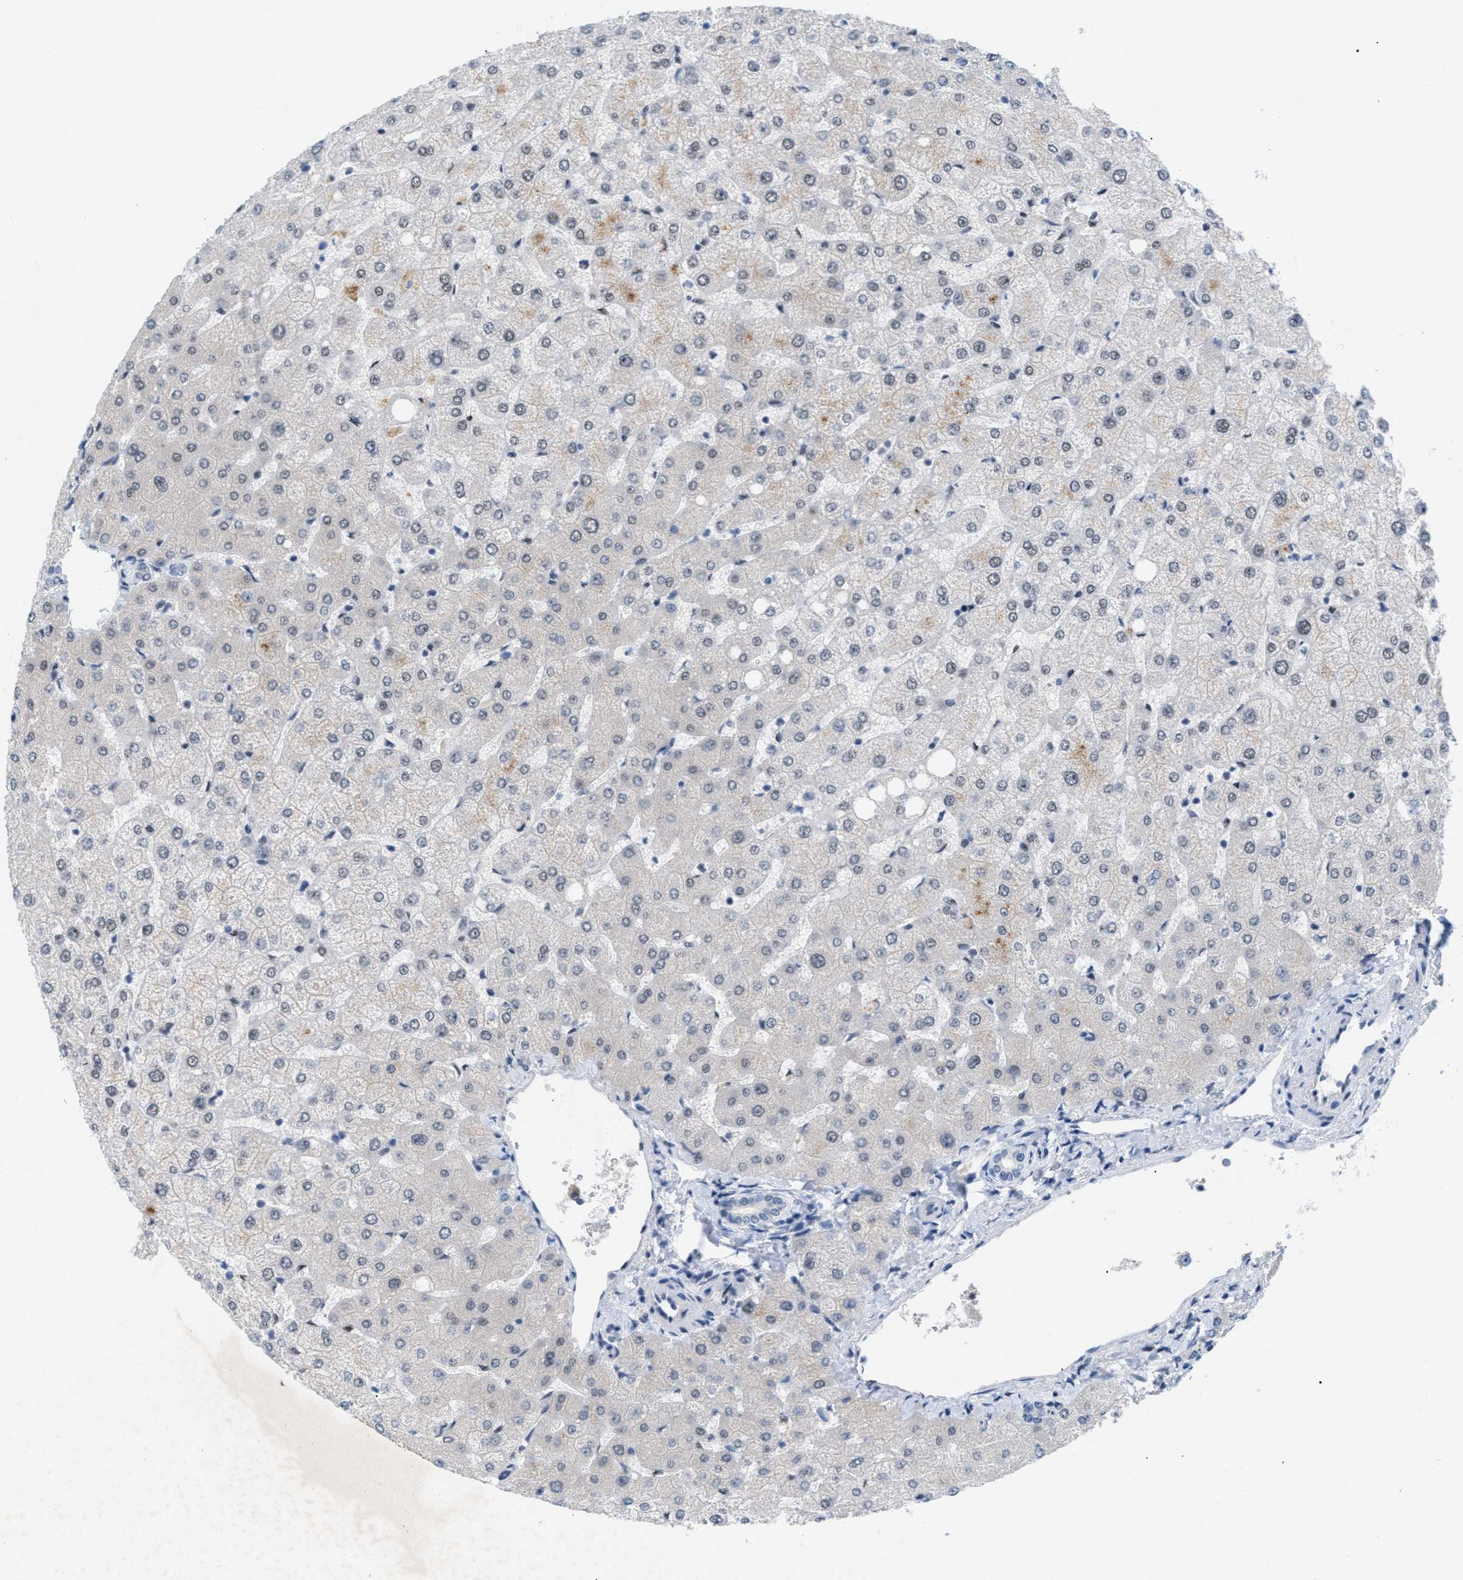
{"staining": {"intensity": "negative", "quantity": "none", "location": "none"}, "tissue": "liver", "cell_type": "Cholangiocytes", "image_type": "normal", "snomed": [{"axis": "morphology", "description": "Normal tissue, NOS"}, {"axis": "topography", "description": "Liver"}], "caption": "Immunohistochemistry (IHC) image of benign liver stained for a protein (brown), which displays no staining in cholangiocytes. (Stains: DAB (3,3'-diaminobenzidine) immunohistochemistry with hematoxylin counter stain, Microscopy: brightfield microscopy at high magnification).", "gene": "WIPI2", "patient": {"sex": "female", "age": 54}}